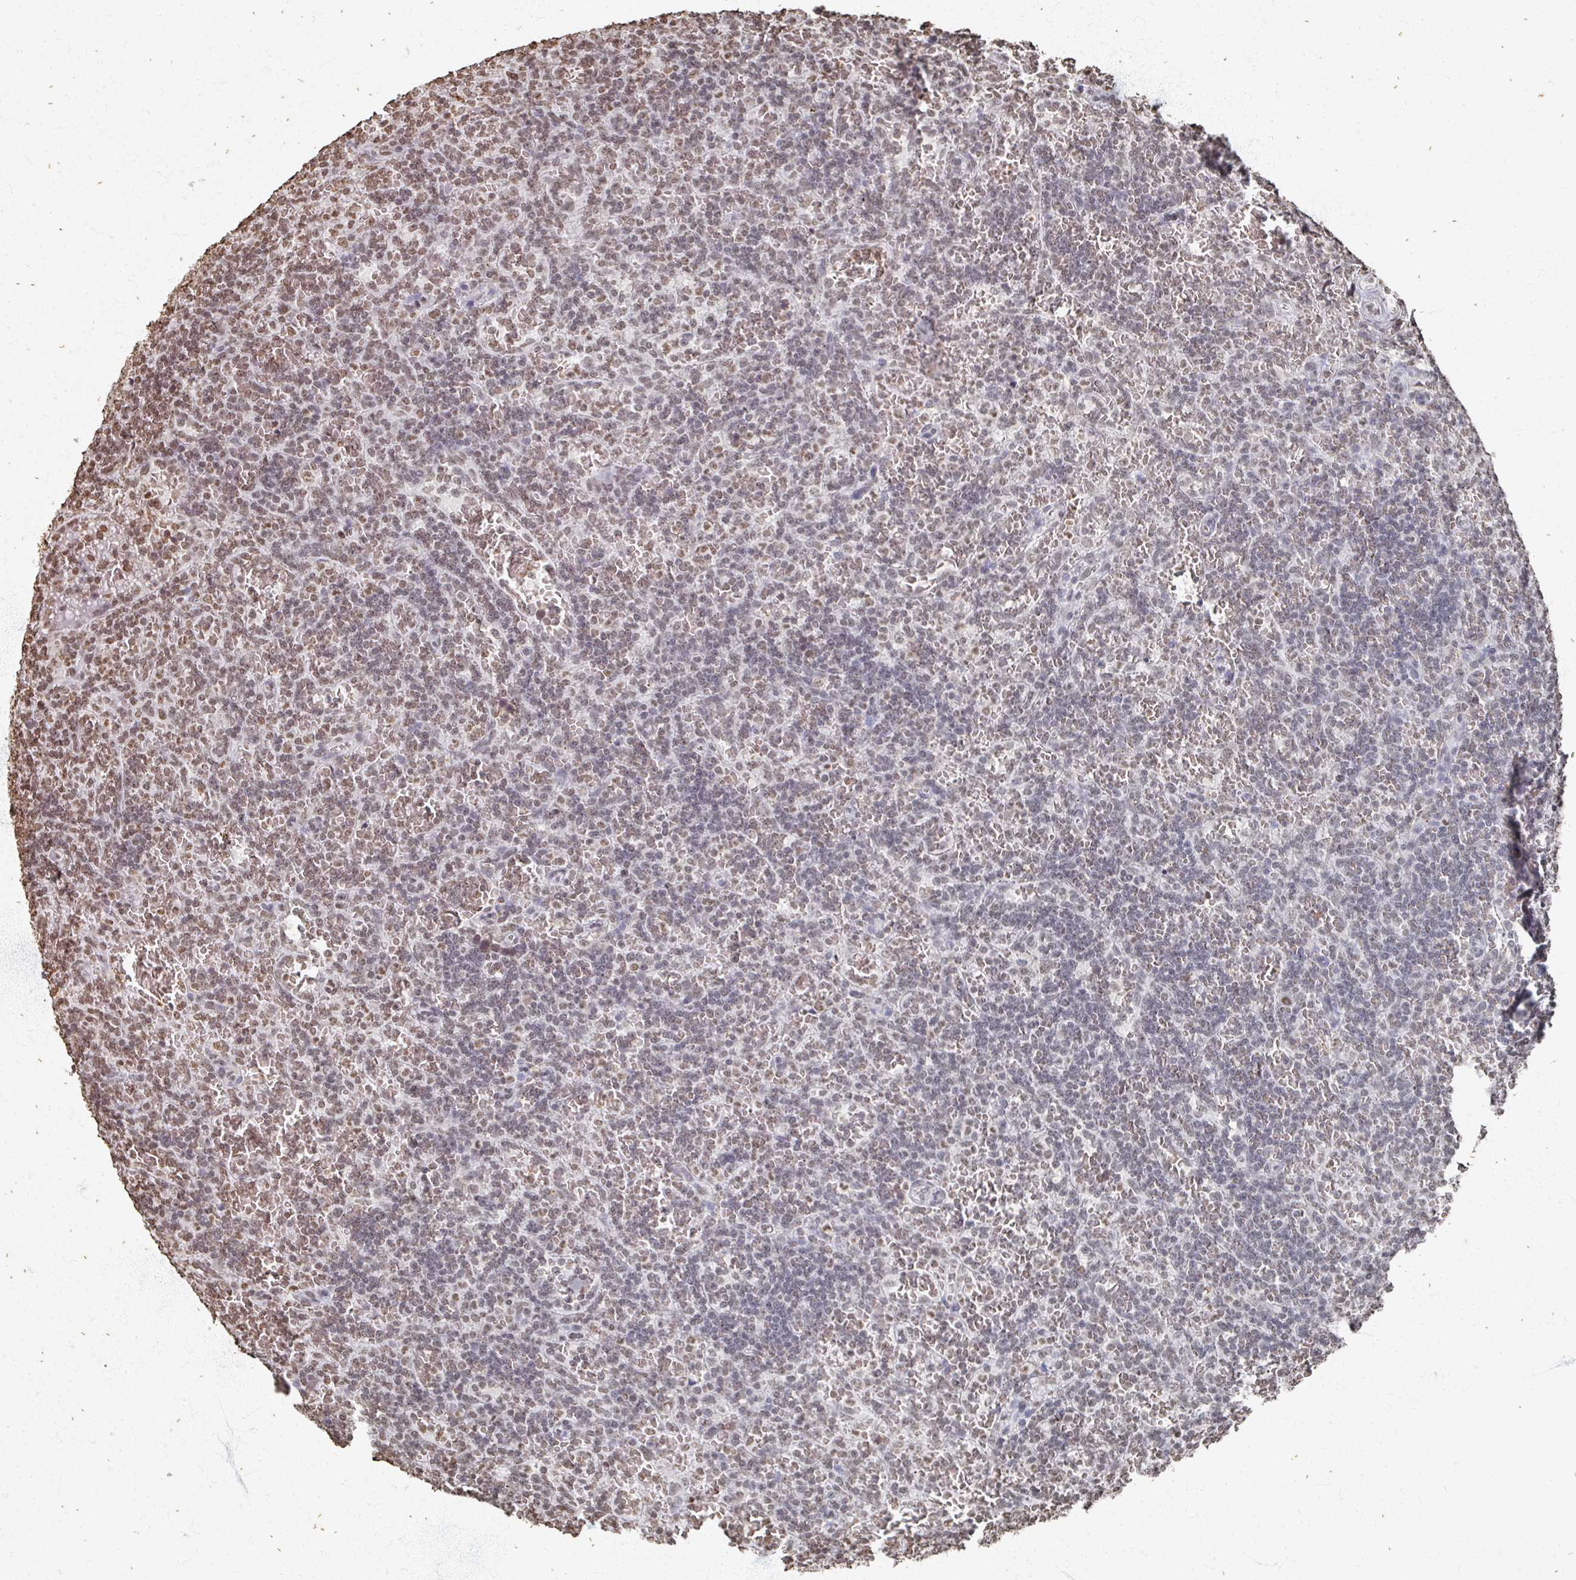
{"staining": {"intensity": "moderate", "quantity": "25%-75%", "location": "nuclear"}, "tissue": "lymphoma", "cell_type": "Tumor cells", "image_type": "cancer", "snomed": [{"axis": "morphology", "description": "Malignant lymphoma, non-Hodgkin's type, Low grade"}, {"axis": "topography", "description": "Spleen"}], "caption": "IHC of human lymphoma shows medium levels of moderate nuclear expression in about 25%-75% of tumor cells. (DAB (3,3'-diaminobenzidine) IHC with brightfield microscopy, high magnification).", "gene": "DCUN1D5", "patient": {"sex": "male", "age": 73}}